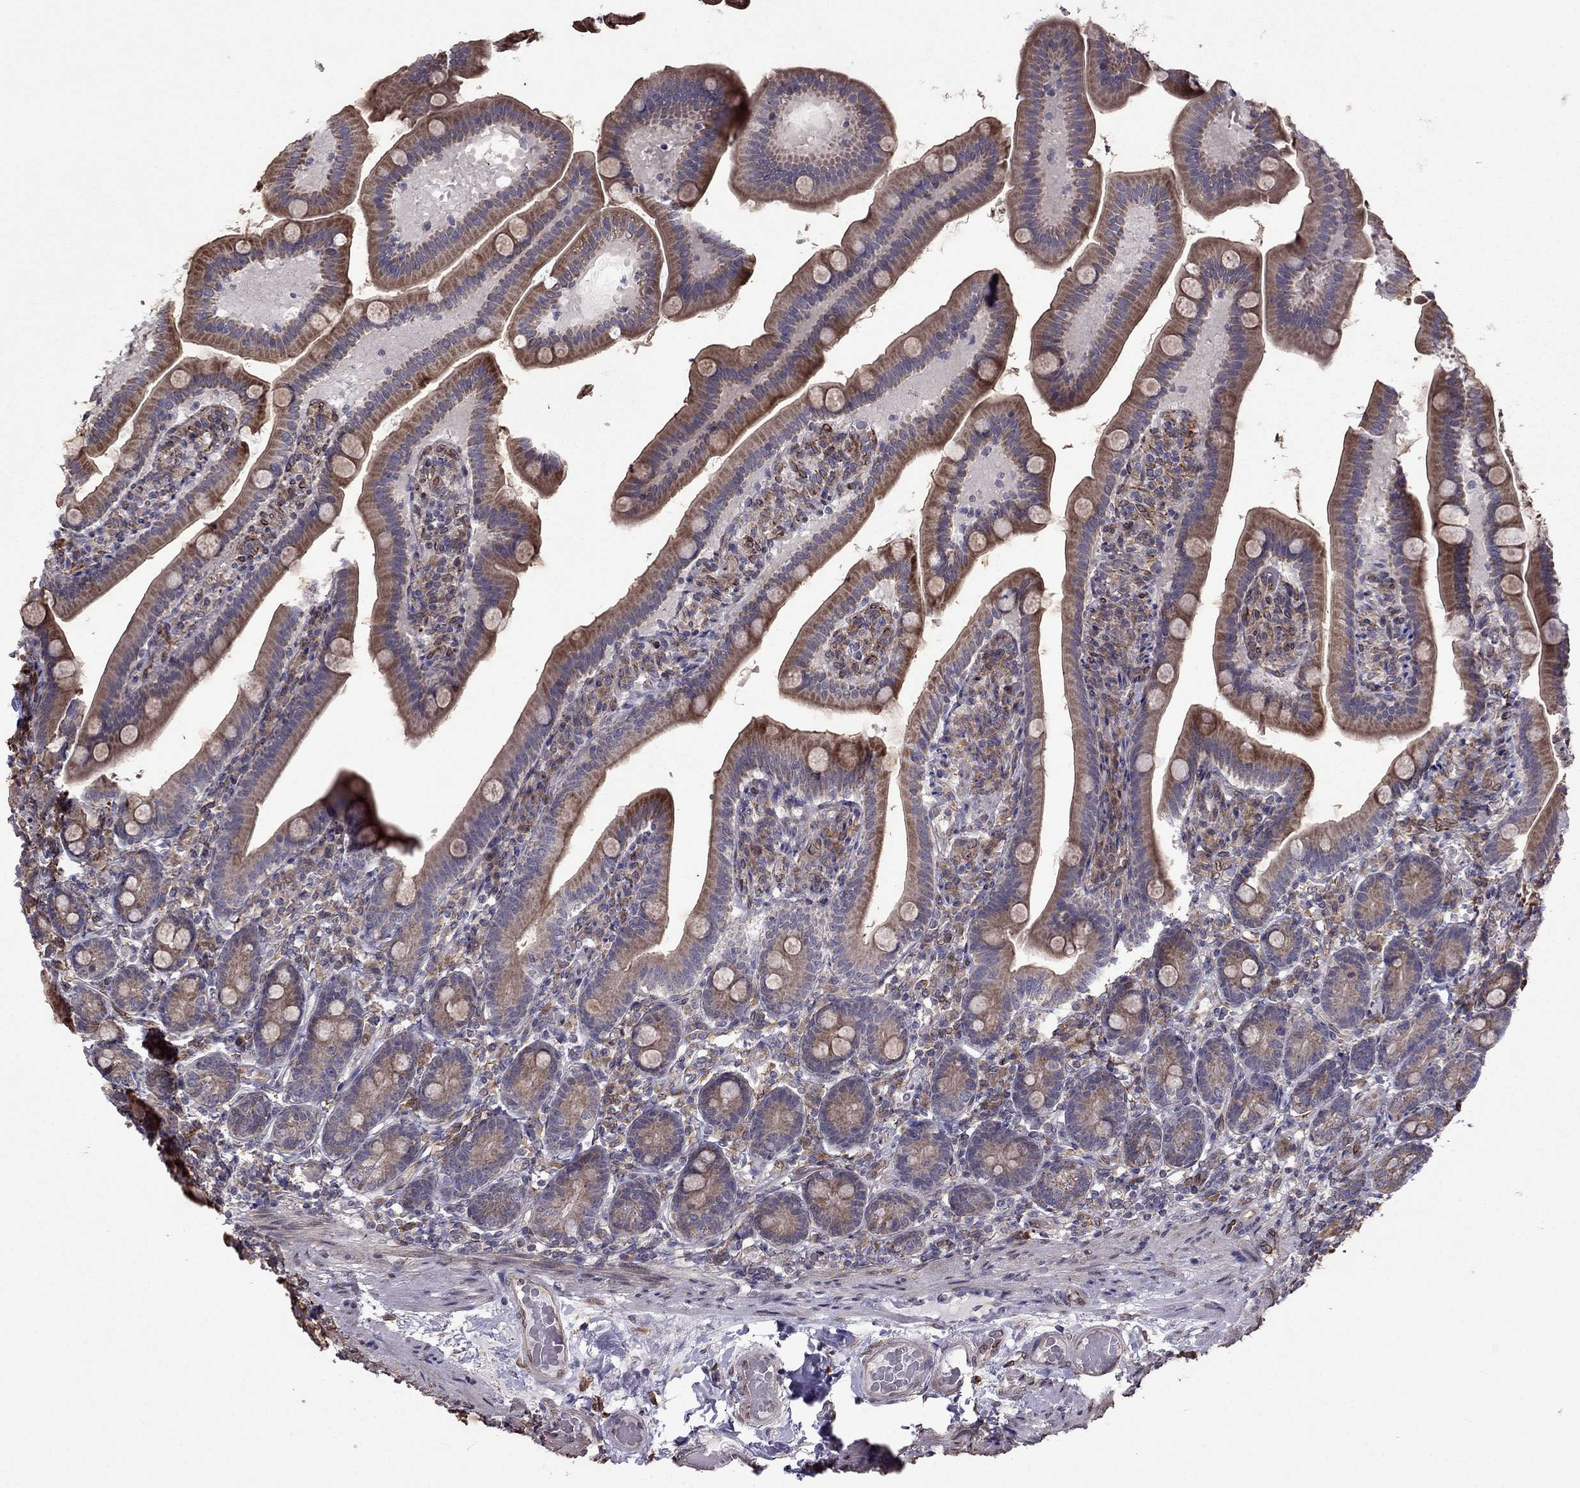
{"staining": {"intensity": "strong", "quantity": ">75%", "location": "cytoplasmic/membranous"}, "tissue": "small intestine", "cell_type": "Glandular cells", "image_type": "normal", "snomed": [{"axis": "morphology", "description": "Normal tissue, NOS"}, {"axis": "topography", "description": "Small intestine"}], "caption": "Immunohistochemistry (IHC) of normal small intestine shows high levels of strong cytoplasmic/membranous staining in approximately >75% of glandular cells.", "gene": "IKBIP", "patient": {"sex": "male", "age": 66}}